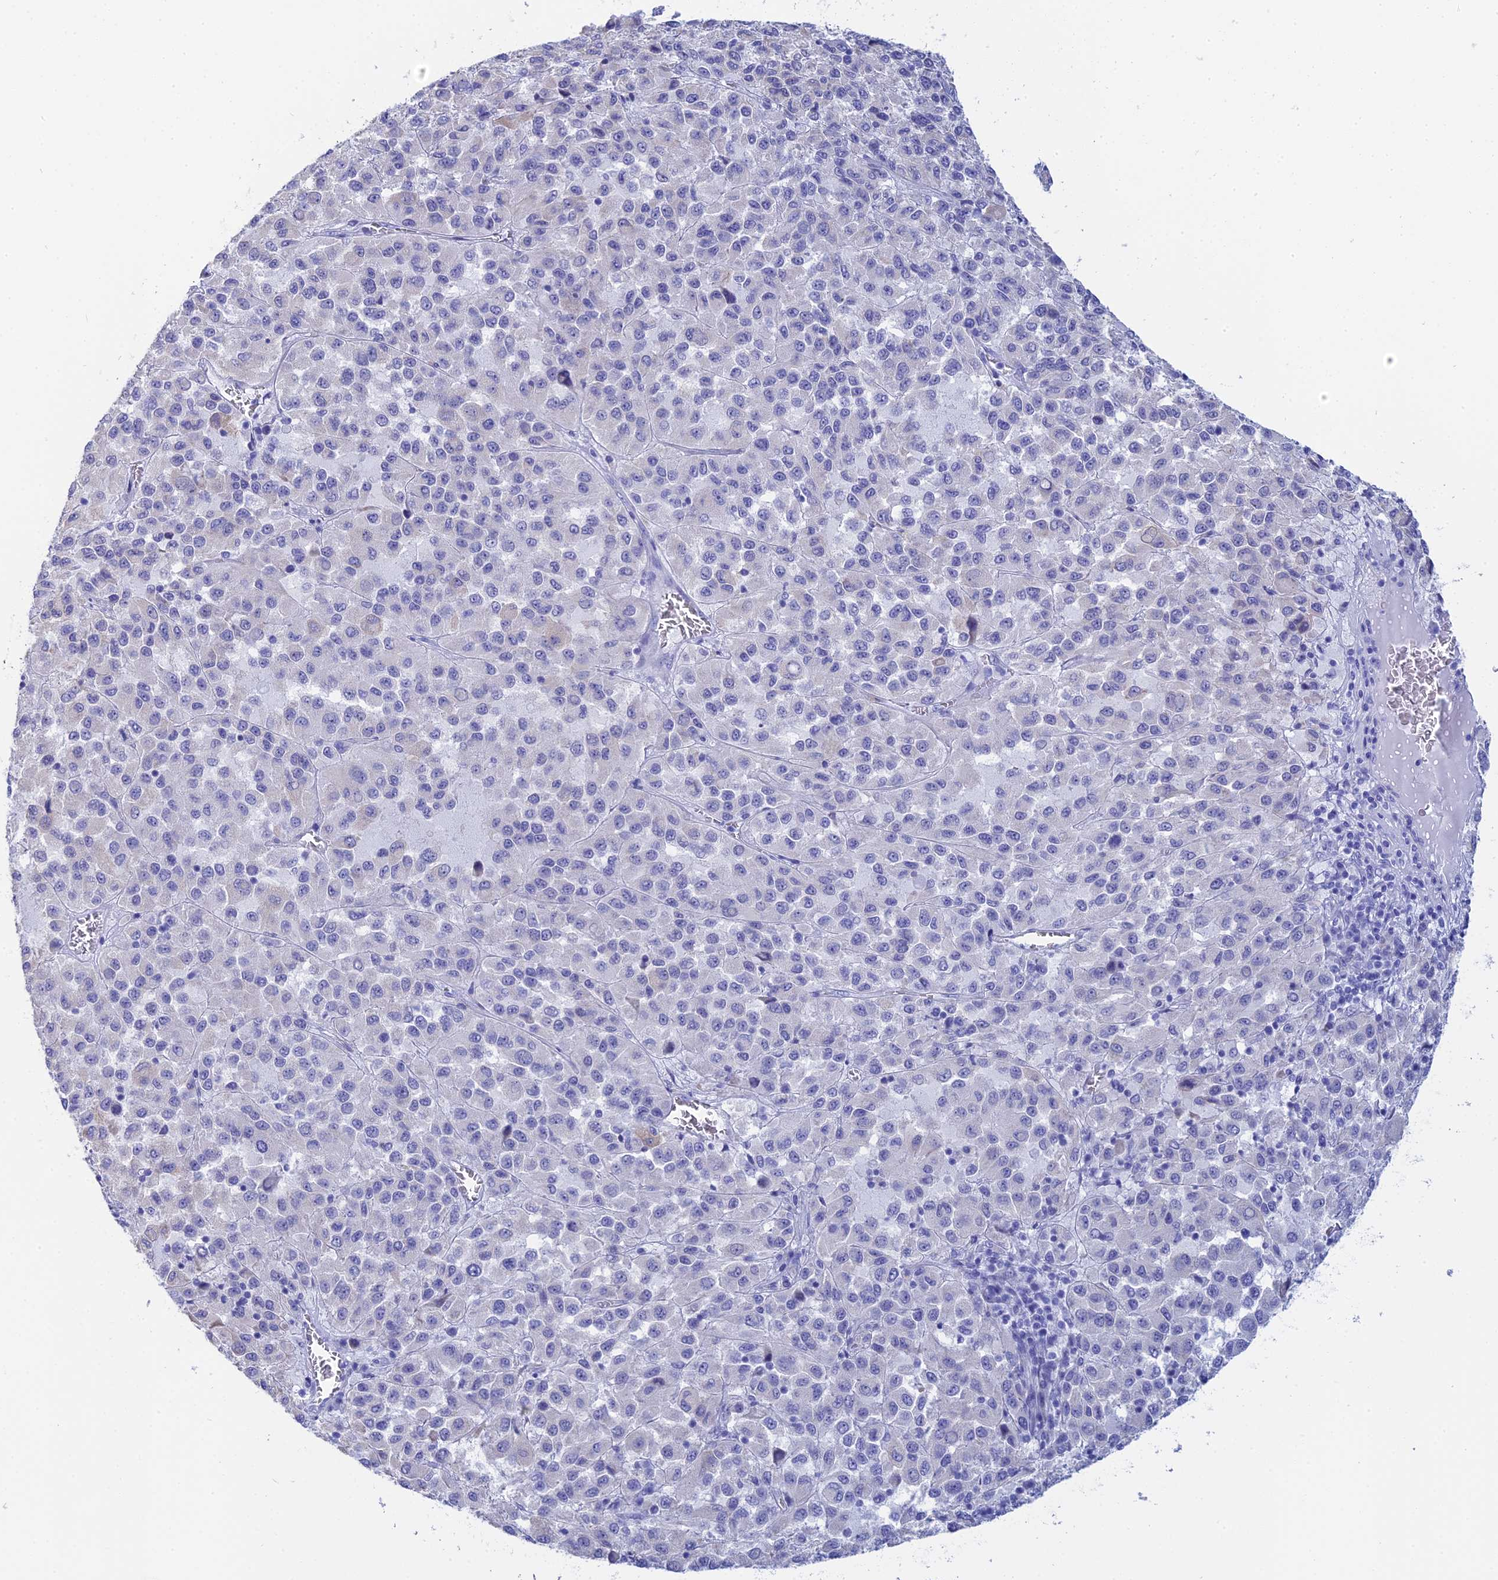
{"staining": {"intensity": "negative", "quantity": "none", "location": "none"}, "tissue": "melanoma", "cell_type": "Tumor cells", "image_type": "cancer", "snomed": [{"axis": "morphology", "description": "Malignant melanoma, Metastatic site"}, {"axis": "topography", "description": "Lung"}], "caption": "DAB immunohistochemical staining of melanoma demonstrates no significant staining in tumor cells.", "gene": "TEX101", "patient": {"sex": "male", "age": 64}}